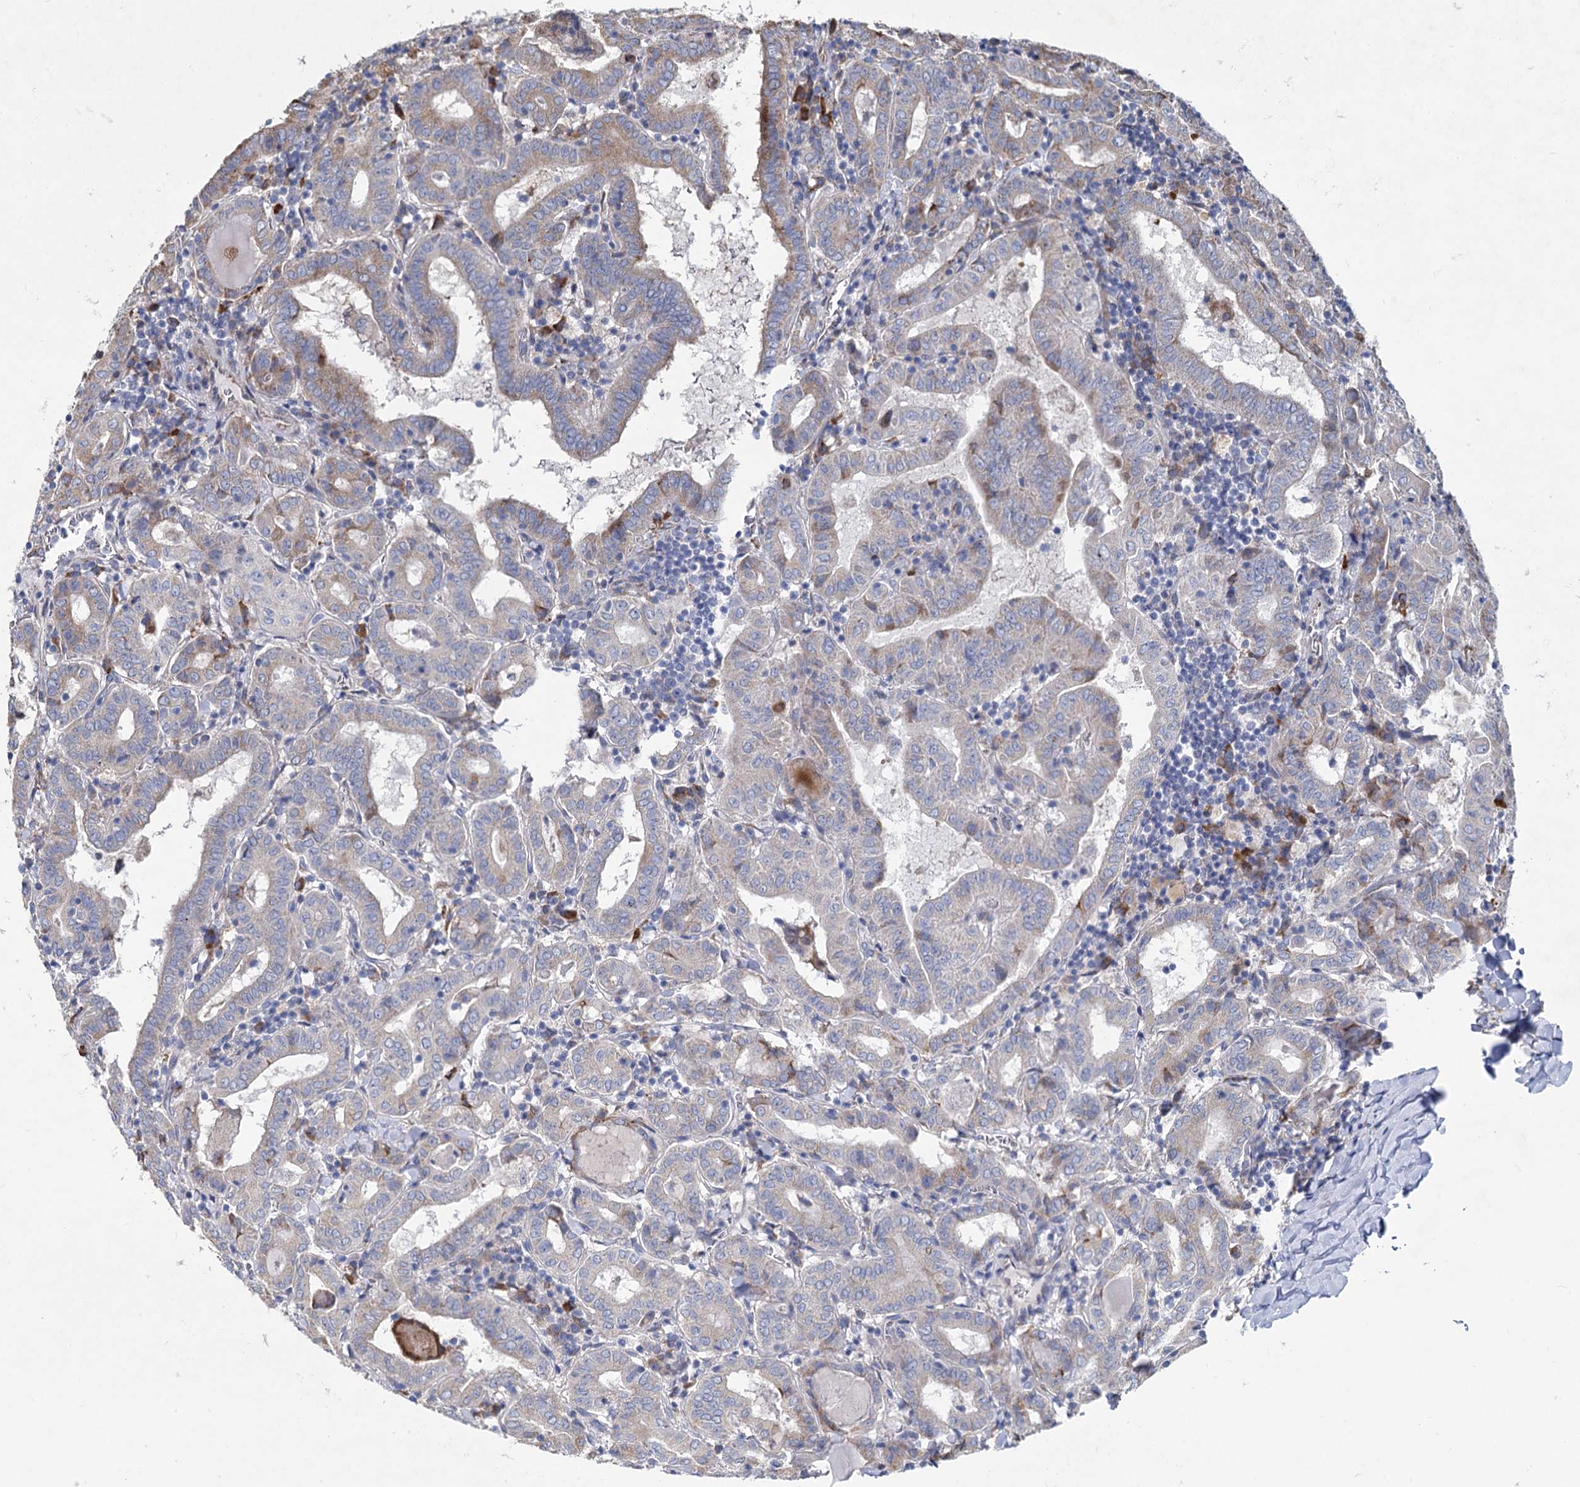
{"staining": {"intensity": "weak", "quantity": "<25%", "location": "cytoplasmic/membranous"}, "tissue": "thyroid cancer", "cell_type": "Tumor cells", "image_type": "cancer", "snomed": [{"axis": "morphology", "description": "Papillary adenocarcinoma, NOS"}, {"axis": "topography", "description": "Thyroid gland"}], "caption": "IHC photomicrograph of human thyroid papillary adenocarcinoma stained for a protein (brown), which exhibits no positivity in tumor cells.", "gene": "PRSS35", "patient": {"sex": "female", "age": 72}}